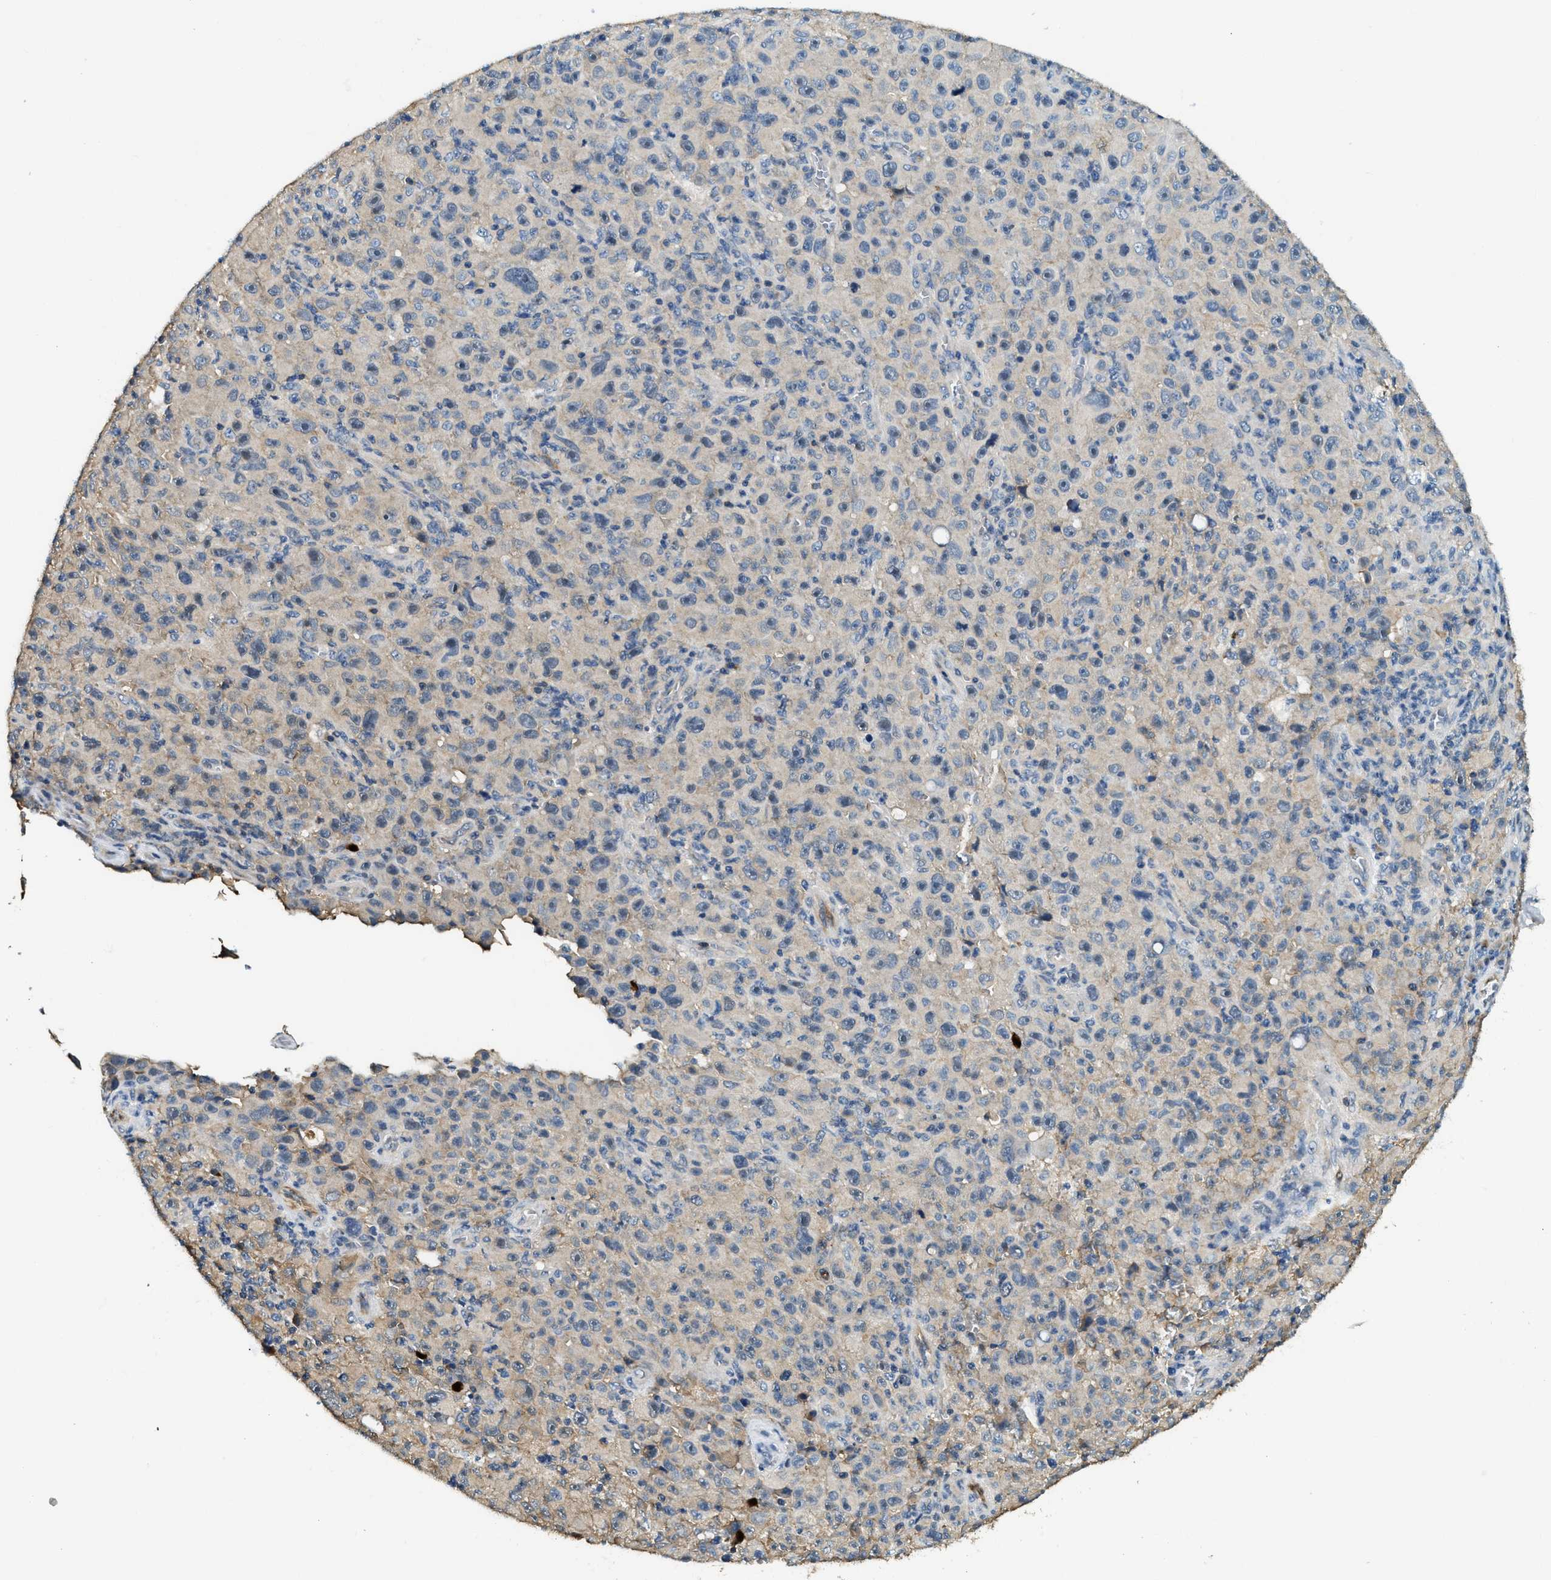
{"staining": {"intensity": "weak", "quantity": "<25%", "location": "cytoplasmic/membranous"}, "tissue": "melanoma", "cell_type": "Tumor cells", "image_type": "cancer", "snomed": [{"axis": "morphology", "description": "Malignant melanoma, NOS"}, {"axis": "topography", "description": "Skin"}], "caption": "Melanoma was stained to show a protein in brown. There is no significant staining in tumor cells. (DAB (3,3'-diaminobenzidine) immunohistochemistry (IHC) visualized using brightfield microscopy, high magnification).", "gene": "ANXA3", "patient": {"sex": "female", "age": 82}}